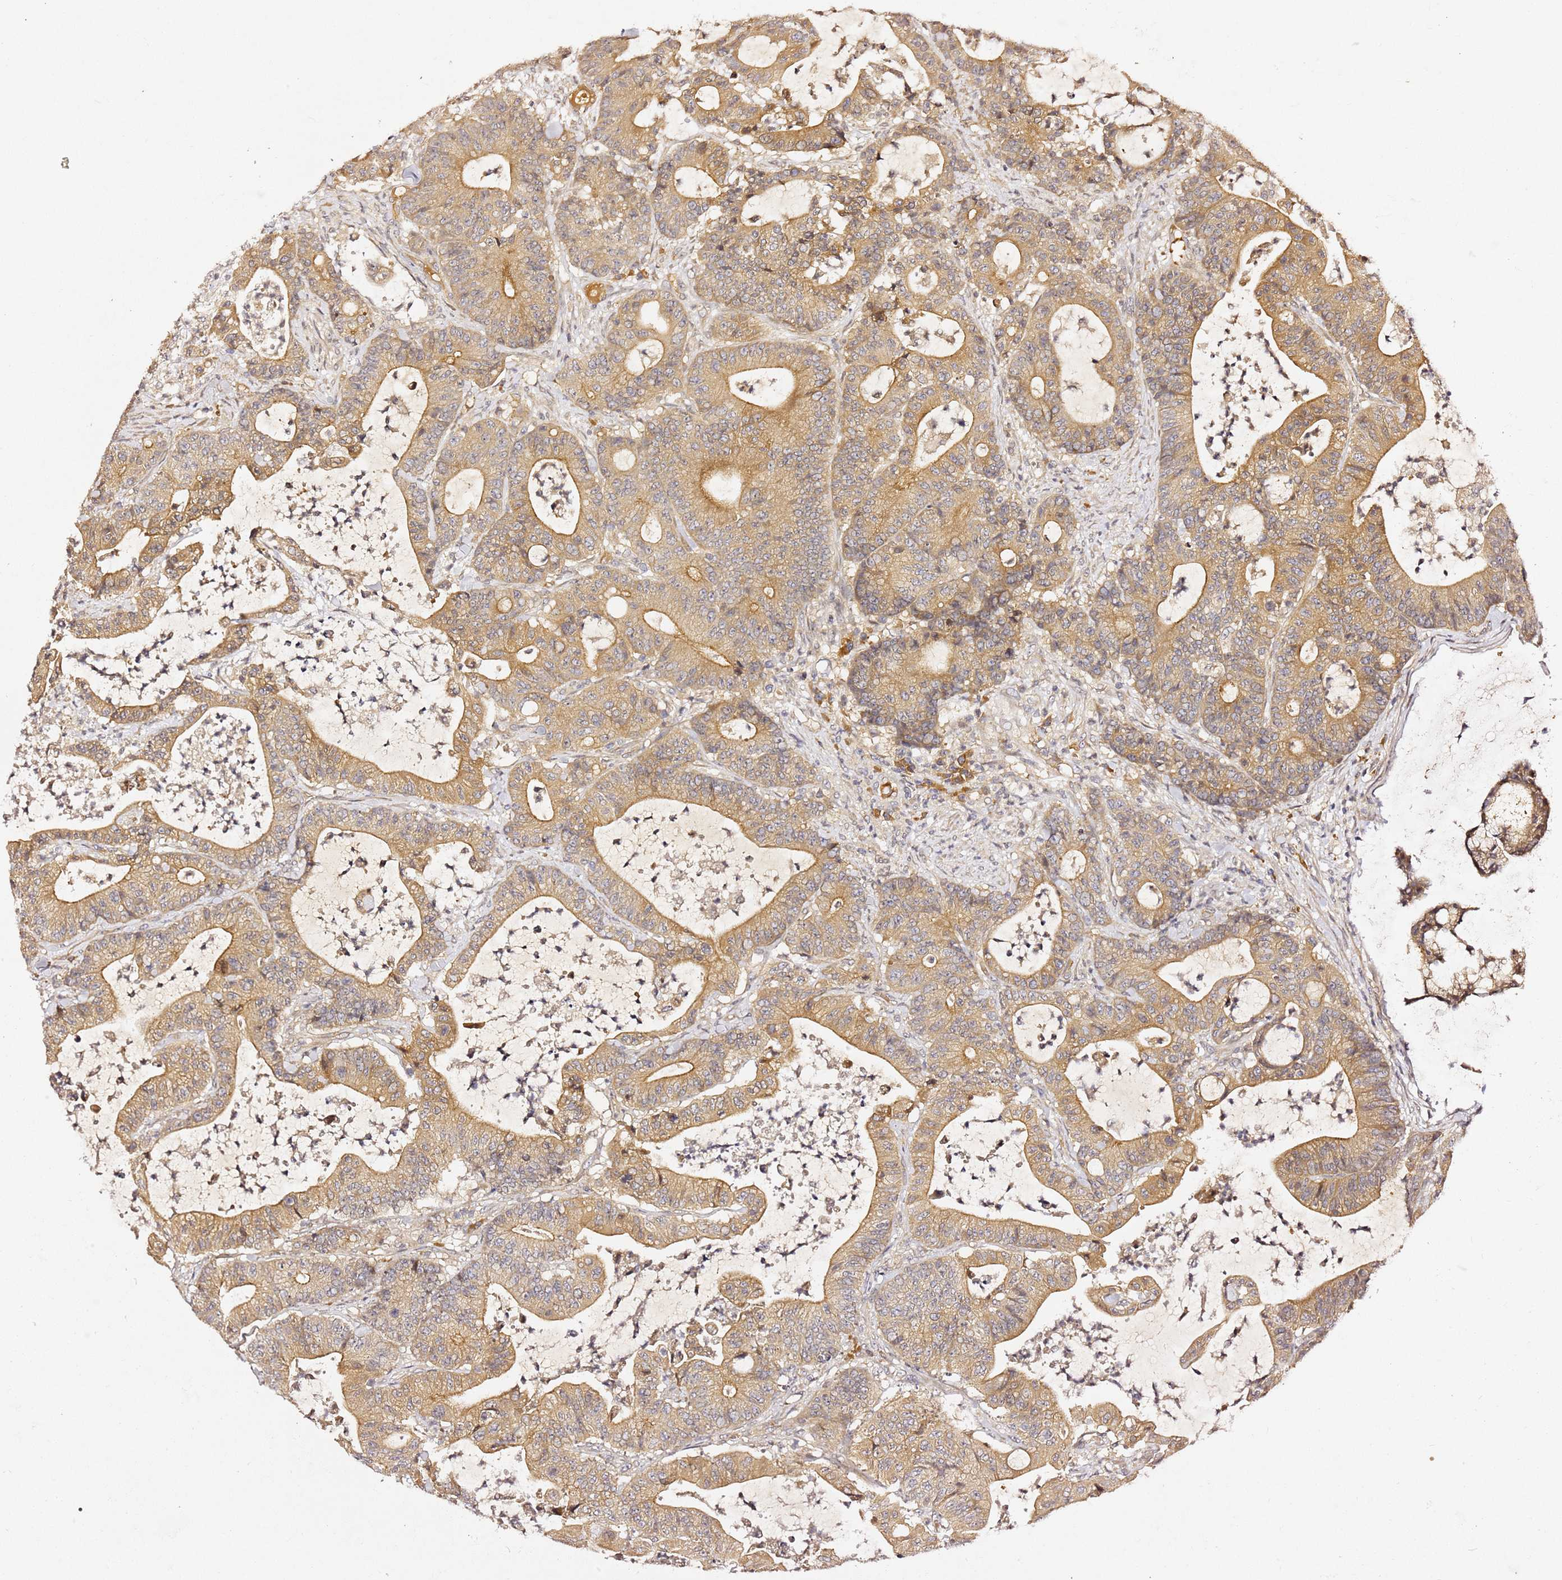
{"staining": {"intensity": "moderate", "quantity": ">75%", "location": "cytoplasmic/membranous"}, "tissue": "colorectal cancer", "cell_type": "Tumor cells", "image_type": "cancer", "snomed": [{"axis": "morphology", "description": "Adenocarcinoma, NOS"}, {"axis": "topography", "description": "Colon"}], "caption": "This micrograph exhibits IHC staining of human colorectal cancer (adenocarcinoma), with medium moderate cytoplasmic/membranous staining in about >75% of tumor cells.", "gene": "OSBPL2", "patient": {"sex": "female", "age": 84}}